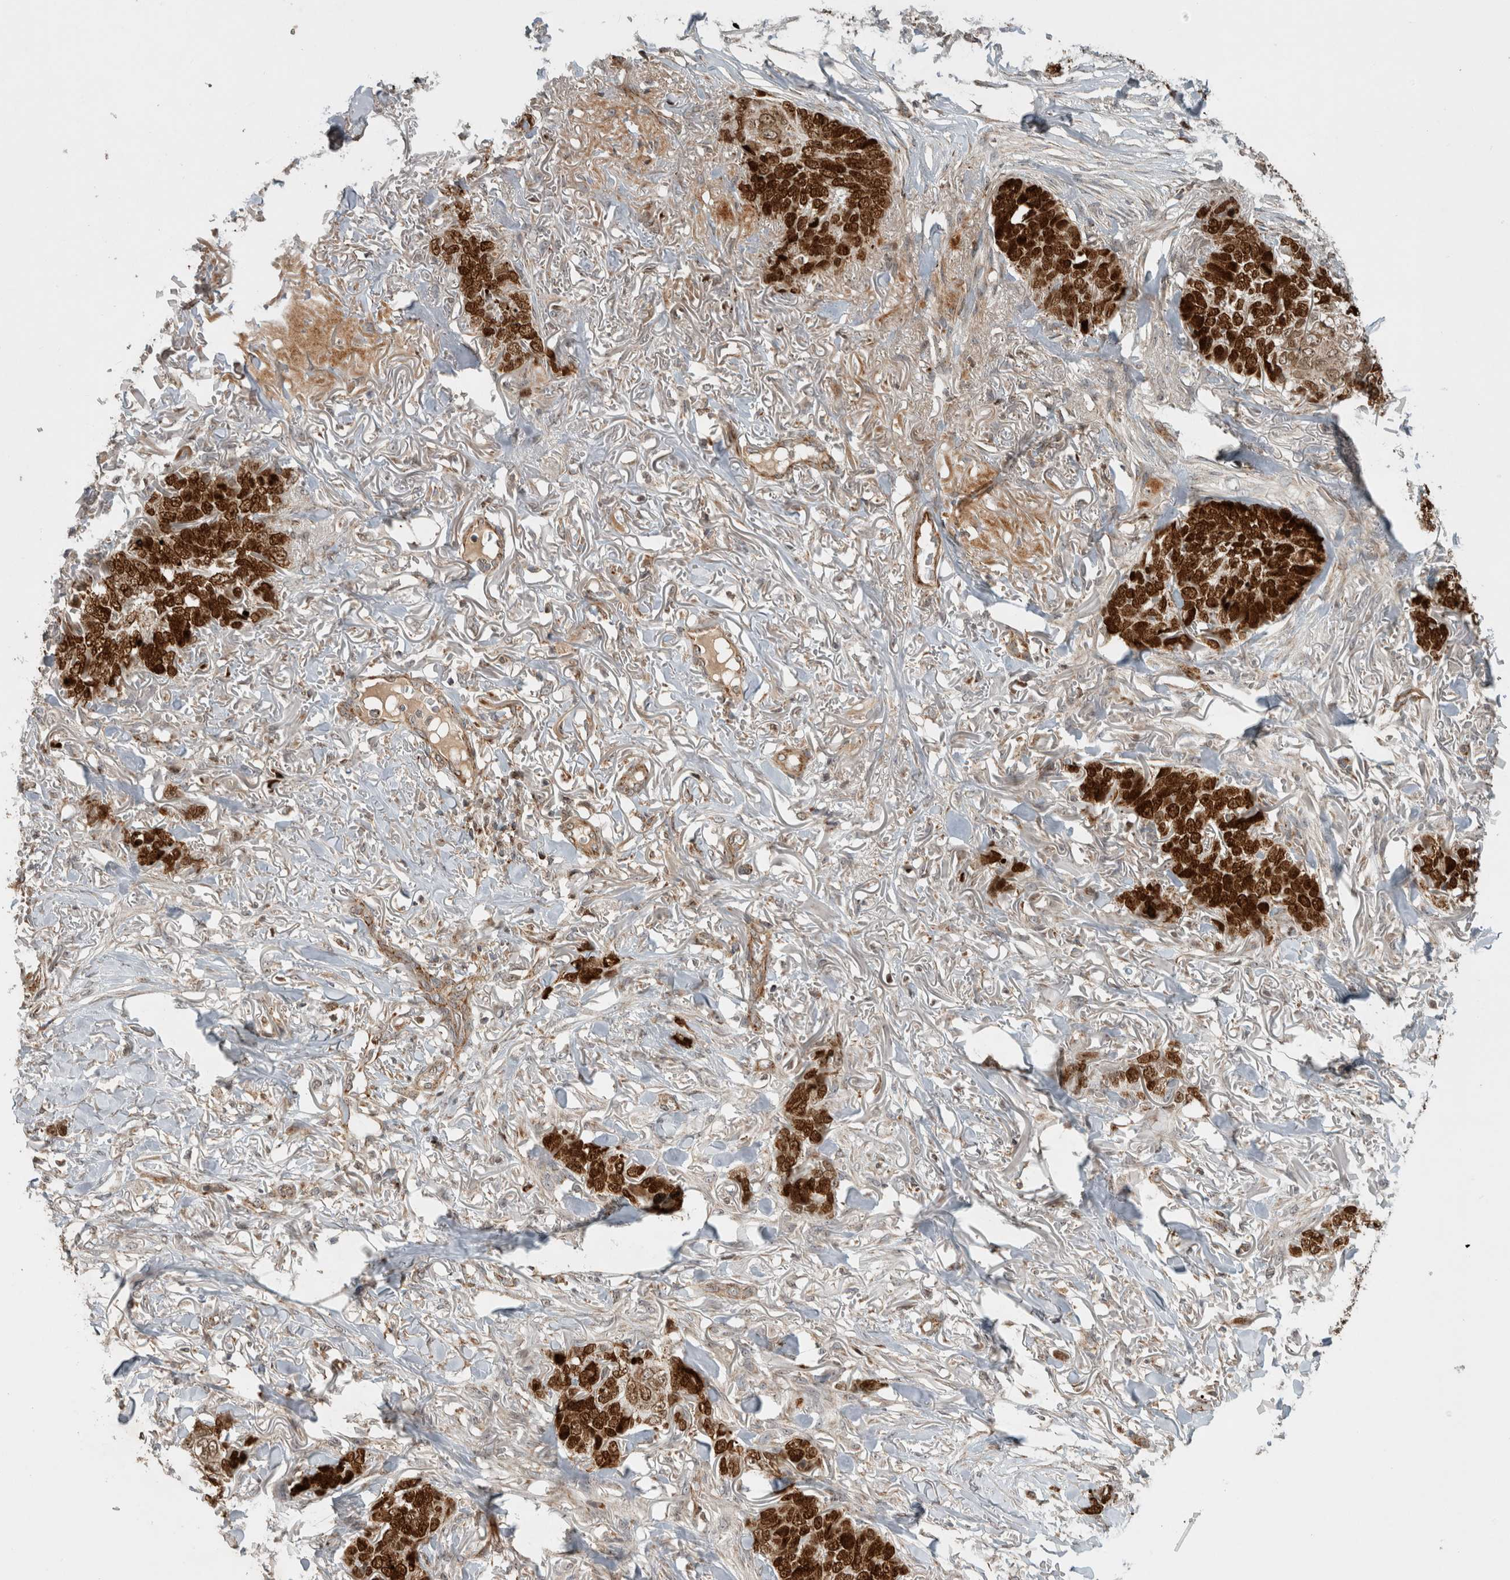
{"staining": {"intensity": "strong", "quantity": ">75%", "location": "cytoplasmic/membranous,nuclear"}, "tissue": "skin cancer", "cell_type": "Tumor cells", "image_type": "cancer", "snomed": [{"axis": "morphology", "description": "Normal tissue, NOS"}, {"axis": "morphology", "description": "Basal cell carcinoma"}, {"axis": "topography", "description": "Skin"}], "caption": "Immunohistochemistry (IHC) staining of basal cell carcinoma (skin), which demonstrates high levels of strong cytoplasmic/membranous and nuclear positivity in approximately >75% of tumor cells indicating strong cytoplasmic/membranous and nuclear protein positivity. The staining was performed using DAB (brown) for protein detection and nuclei were counterstained in hematoxylin (blue).", "gene": "INSRR", "patient": {"sex": "male", "age": 77}}